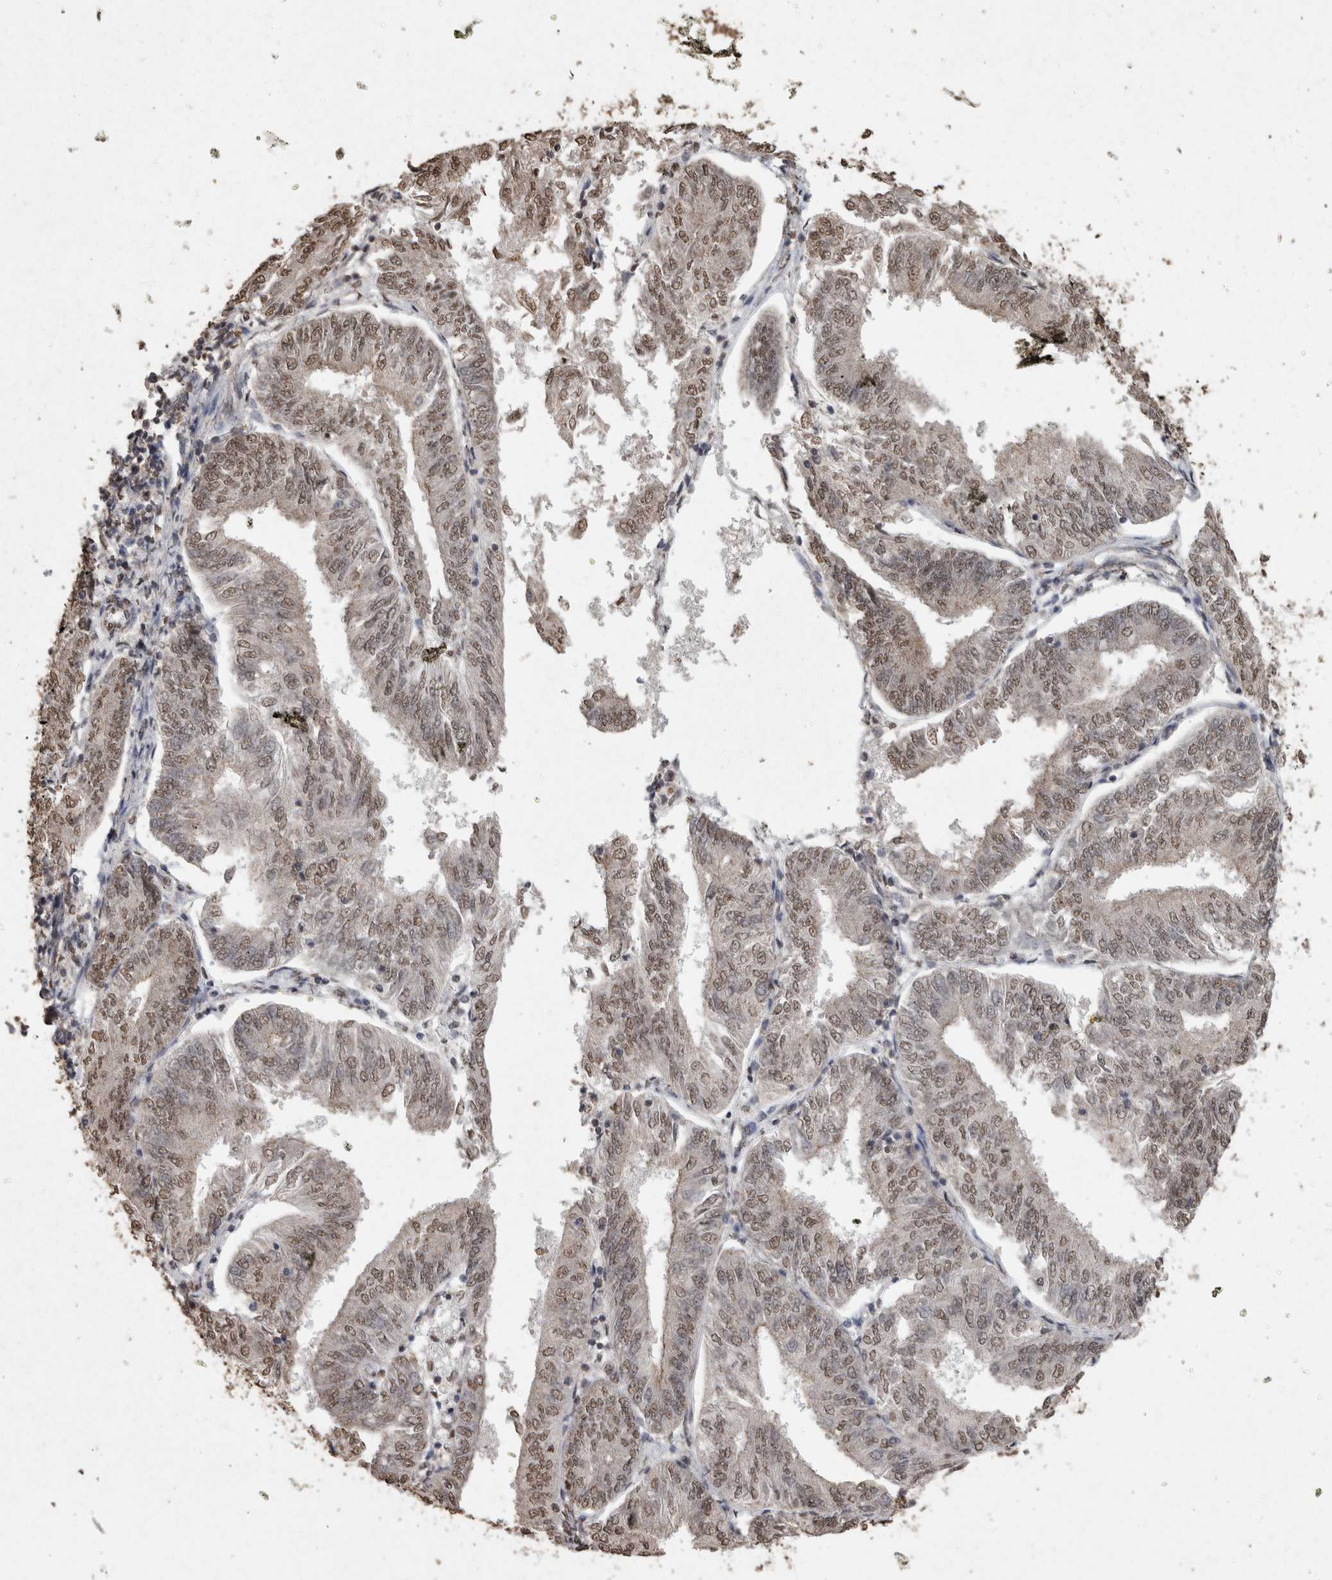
{"staining": {"intensity": "weak", "quantity": ">75%", "location": "nuclear"}, "tissue": "endometrial cancer", "cell_type": "Tumor cells", "image_type": "cancer", "snomed": [{"axis": "morphology", "description": "Adenocarcinoma, NOS"}, {"axis": "topography", "description": "Endometrium"}], "caption": "Protein staining of endometrial adenocarcinoma tissue reveals weak nuclear positivity in about >75% of tumor cells.", "gene": "SMAD7", "patient": {"sex": "female", "age": 58}}